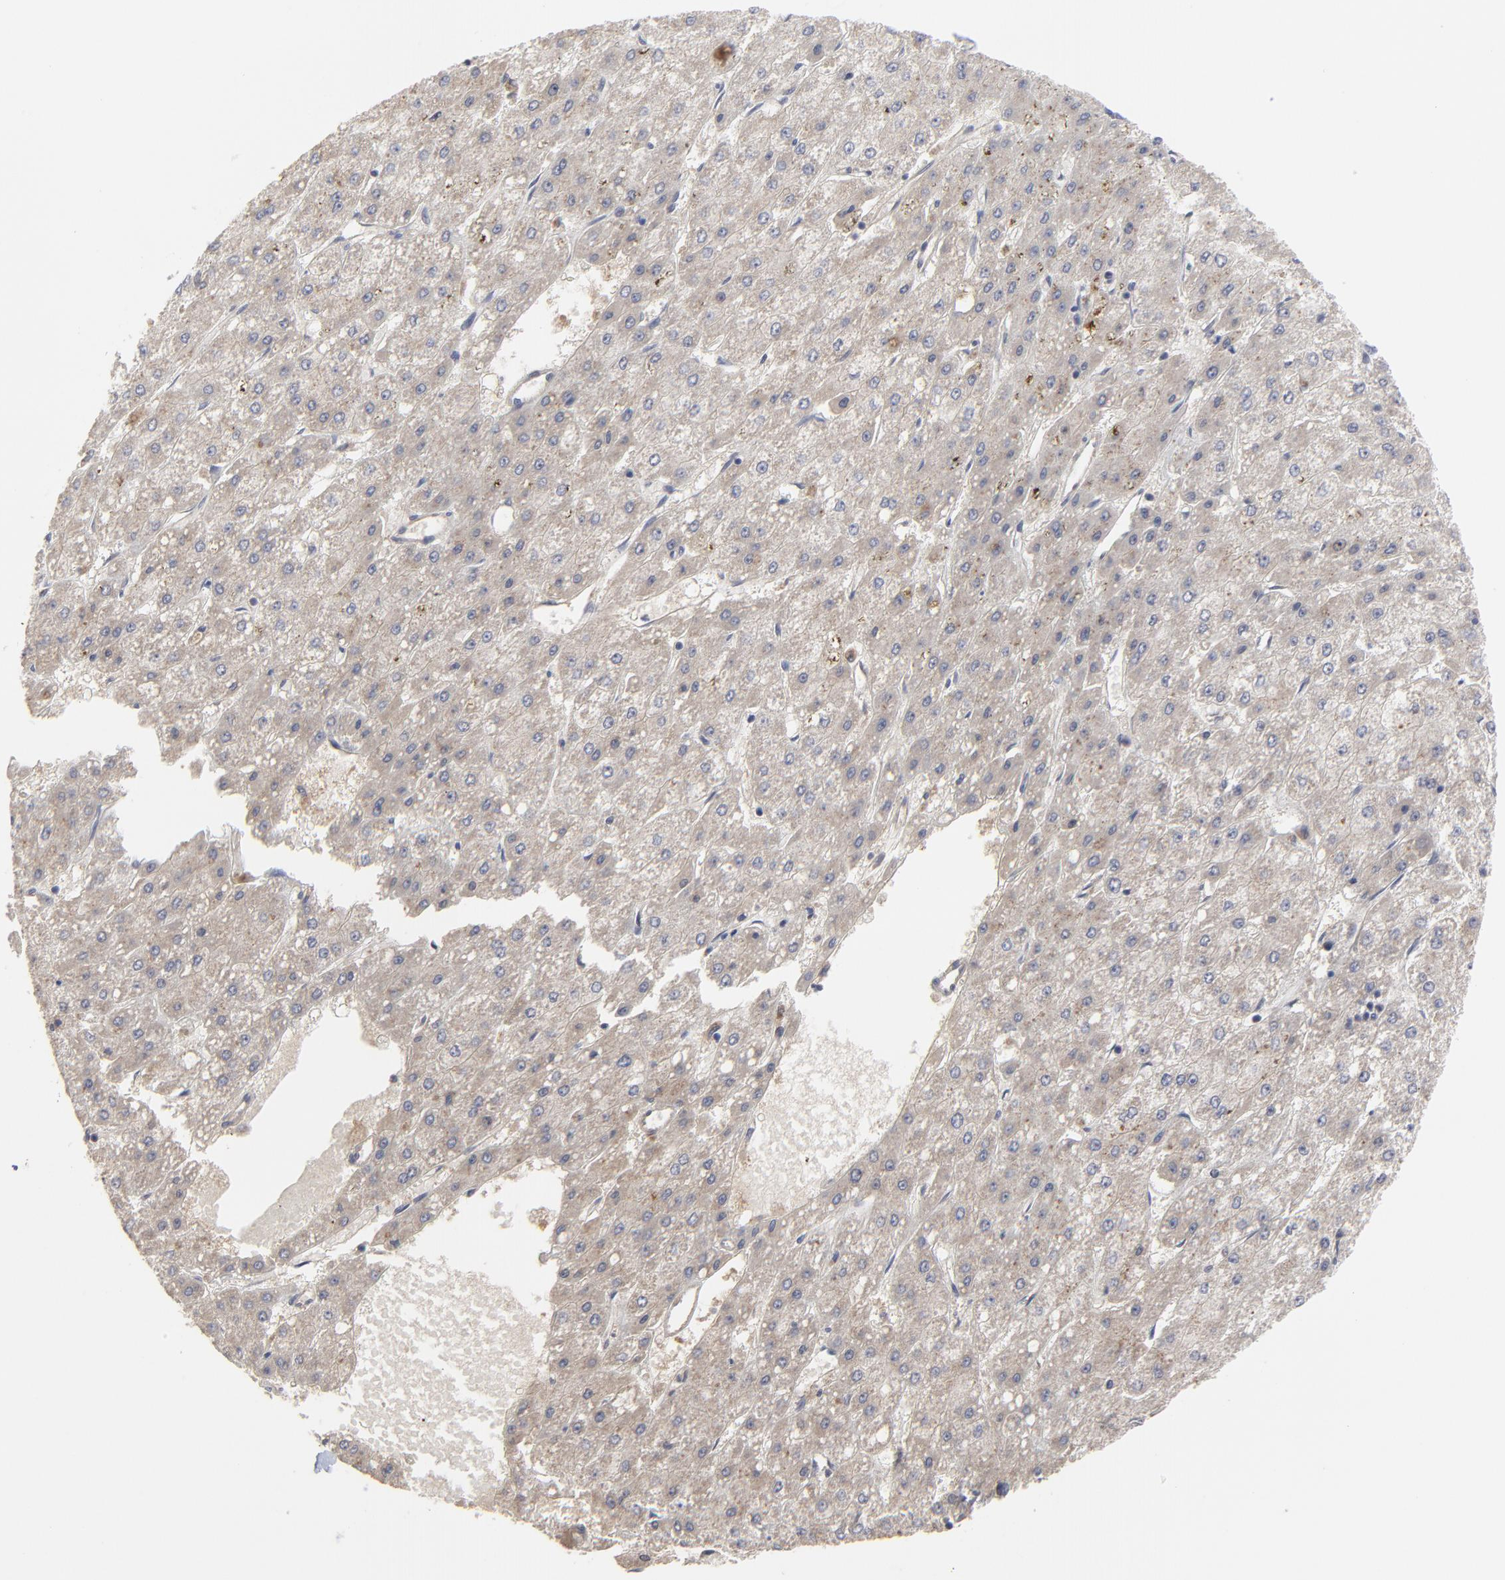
{"staining": {"intensity": "weak", "quantity": ">75%", "location": "cytoplasmic/membranous"}, "tissue": "liver cancer", "cell_type": "Tumor cells", "image_type": "cancer", "snomed": [{"axis": "morphology", "description": "Carcinoma, Hepatocellular, NOS"}, {"axis": "topography", "description": "Liver"}], "caption": "Immunohistochemistry photomicrograph of human hepatocellular carcinoma (liver) stained for a protein (brown), which exhibits low levels of weak cytoplasmic/membranous expression in about >75% of tumor cells.", "gene": "FAM199X", "patient": {"sex": "female", "age": 52}}